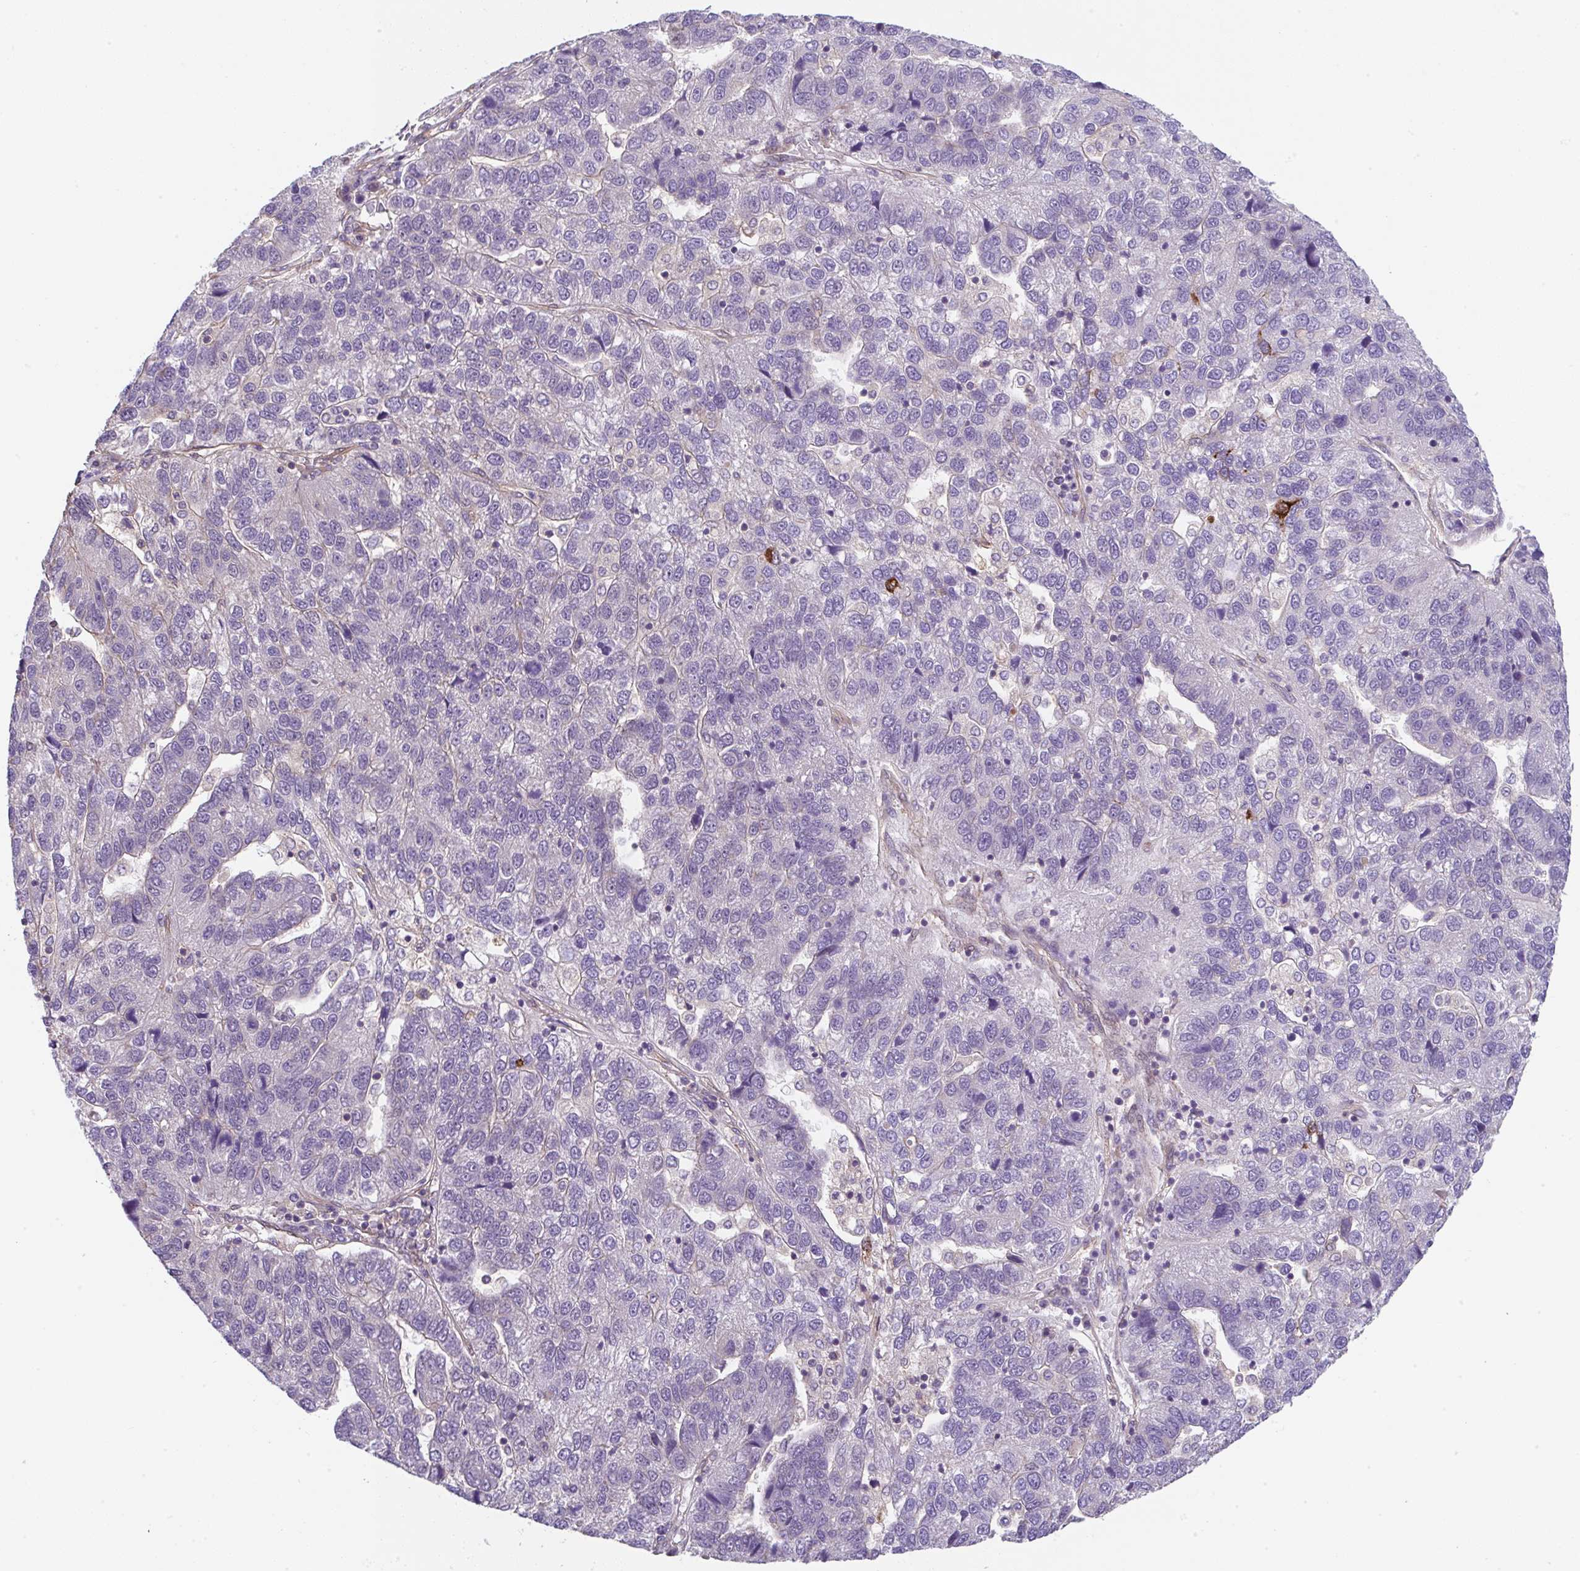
{"staining": {"intensity": "negative", "quantity": "none", "location": "none"}, "tissue": "pancreatic cancer", "cell_type": "Tumor cells", "image_type": "cancer", "snomed": [{"axis": "morphology", "description": "Adenocarcinoma, NOS"}, {"axis": "topography", "description": "Pancreas"}], "caption": "An immunohistochemistry micrograph of pancreatic adenocarcinoma is shown. There is no staining in tumor cells of pancreatic adenocarcinoma.", "gene": "ZNF696", "patient": {"sex": "female", "age": 61}}